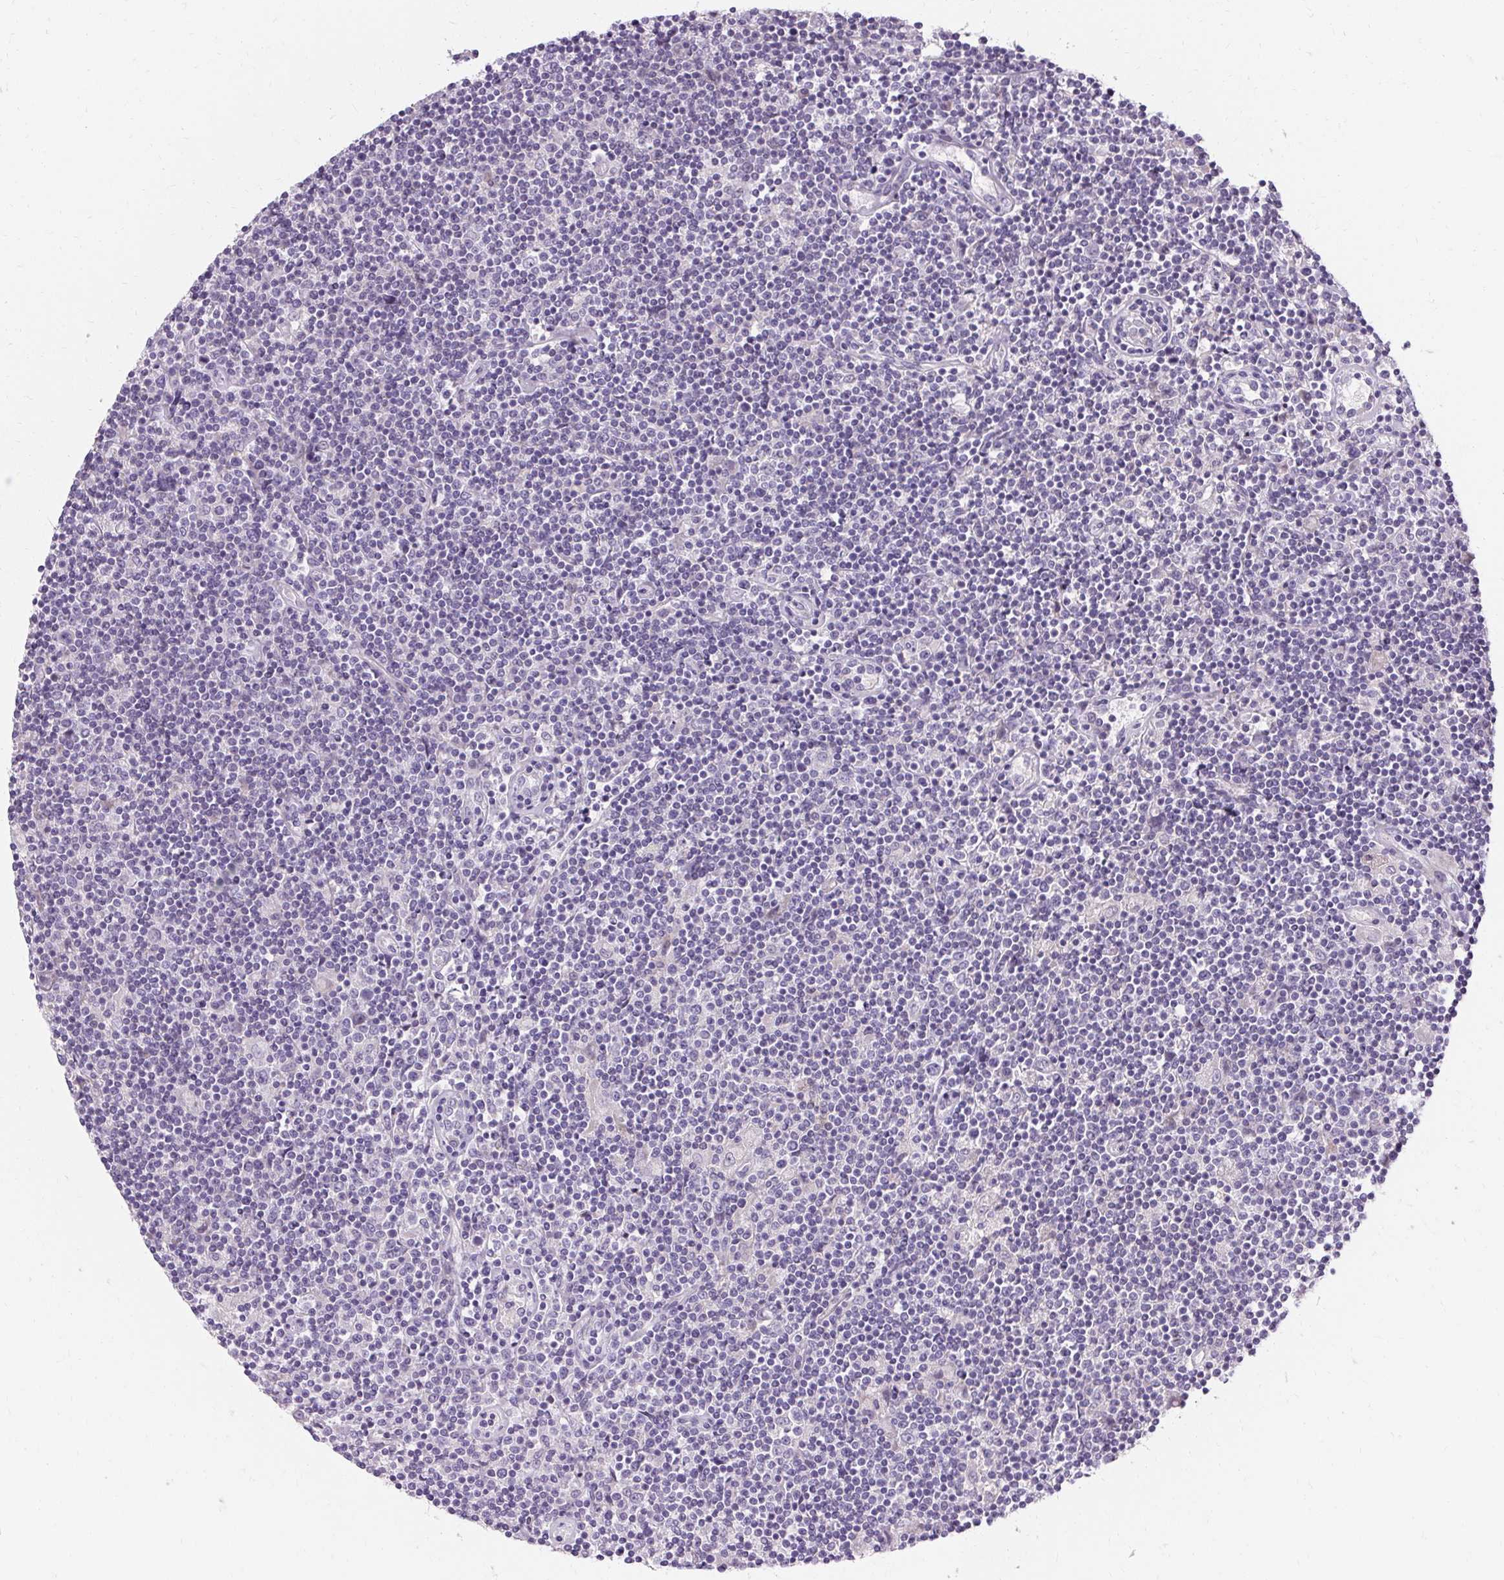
{"staining": {"intensity": "negative", "quantity": "none", "location": "none"}, "tissue": "lymphoma", "cell_type": "Tumor cells", "image_type": "cancer", "snomed": [{"axis": "morphology", "description": "Hodgkin's disease, NOS"}, {"axis": "topography", "description": "Lymph node"}], "caption": "High magnification brightfield microscopy of Hodgkin's disease stained with DAB (3,3'-diaminobenzidine) (brown) and counterstained with hematoxylin (blue): tumor cells show no significant staining. Nuclei are stained in blue.", "gene": "TRIP13", "patient": {"sex": "male", "age": 40}}